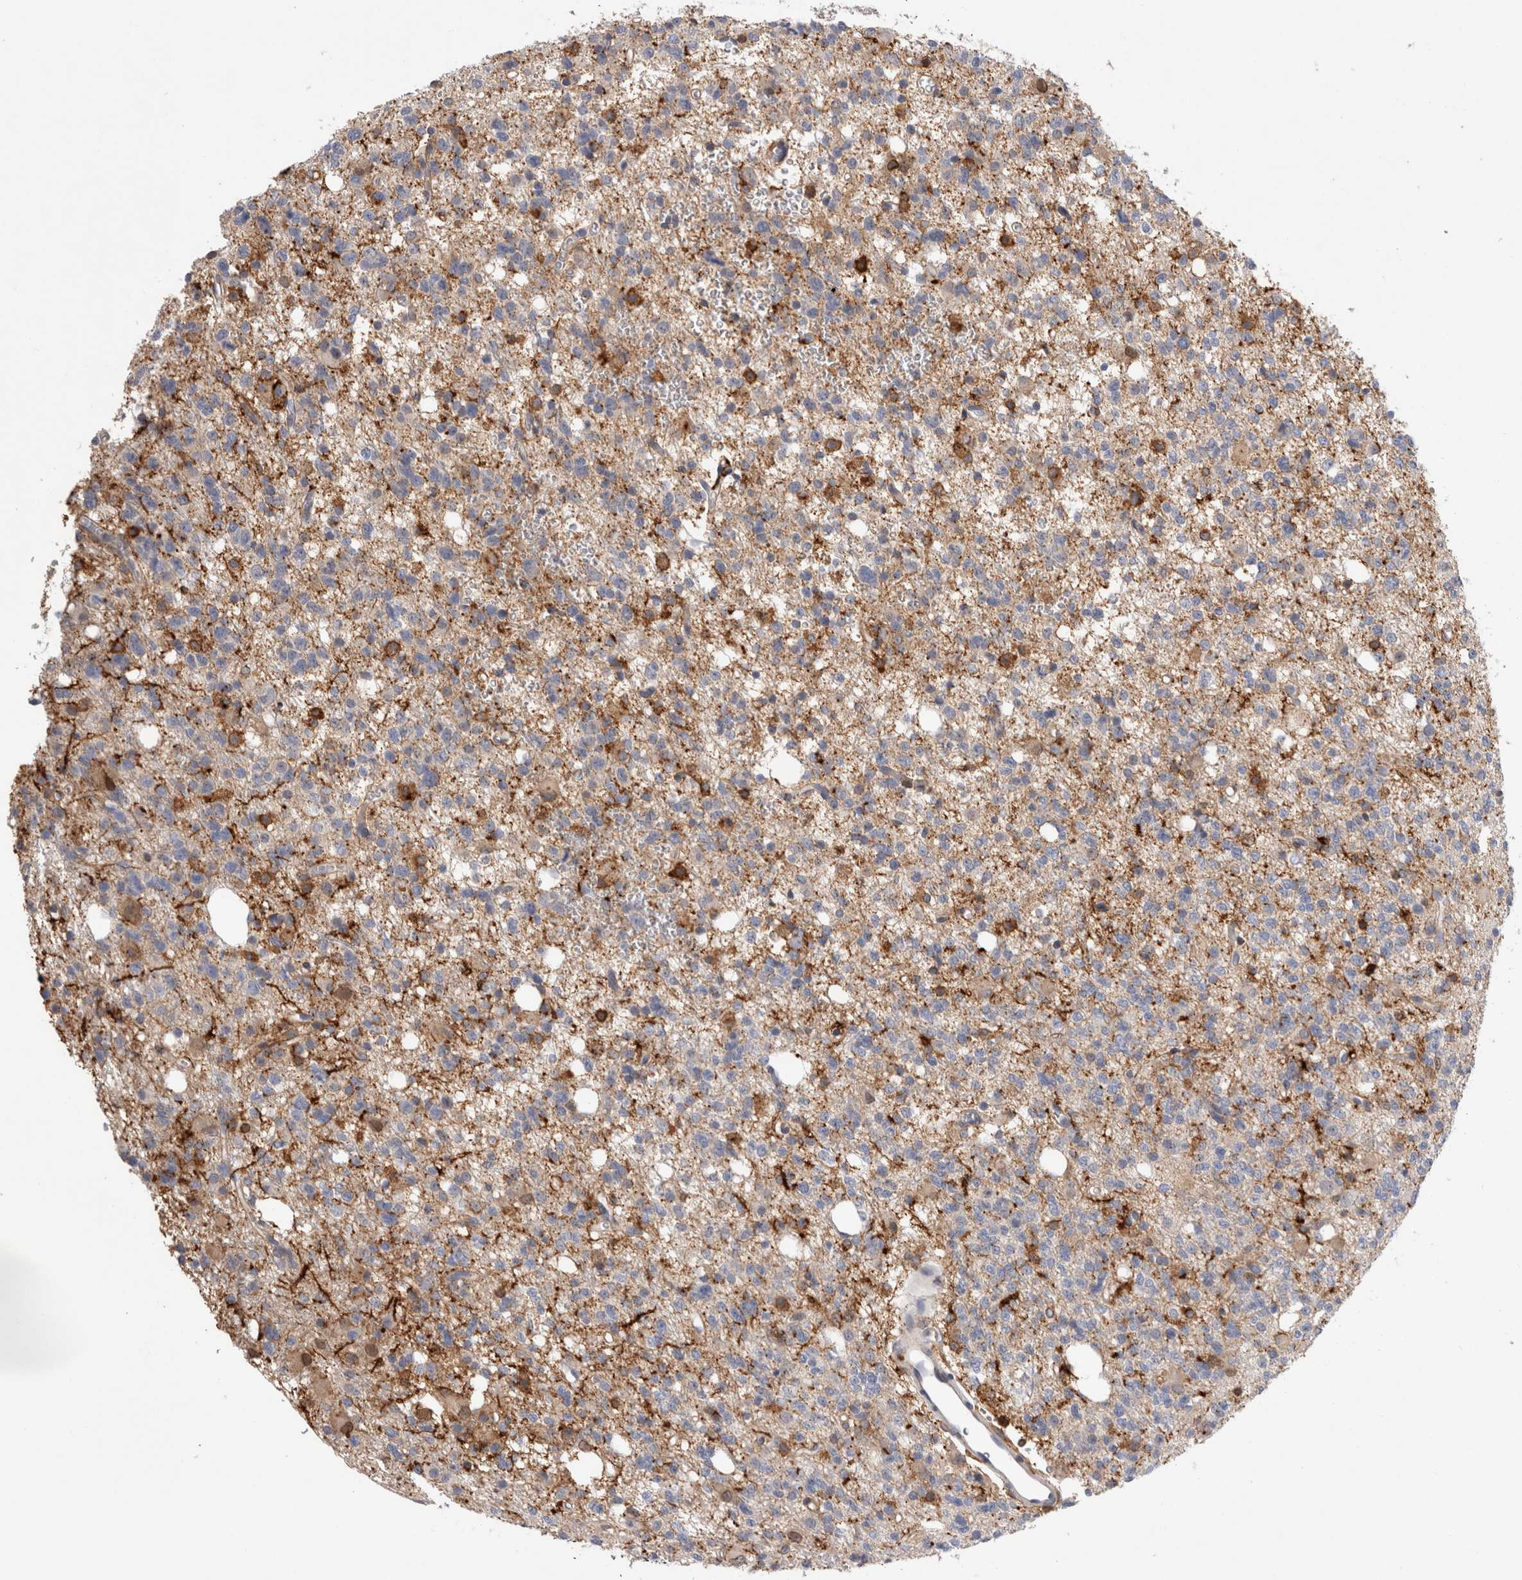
{"staining": {"intensity": "negative", "quantity": "none", "location": "none"}, "tissue": "glioma", "cell_type": "Tumor cells", "image_type": "cancer", "snomed": [{"axis": "morphology", "description": "Glioma, malignant, High grade"}, {"axis": "topography", "description": "Brain"}], "caption": "Human glioma stained for a protein using immunohistochemistry (IHC) exhibits no positivity in tumor cells.", "gene": "CCDC88B", "patient": {"sex": "female", "age": 62}}